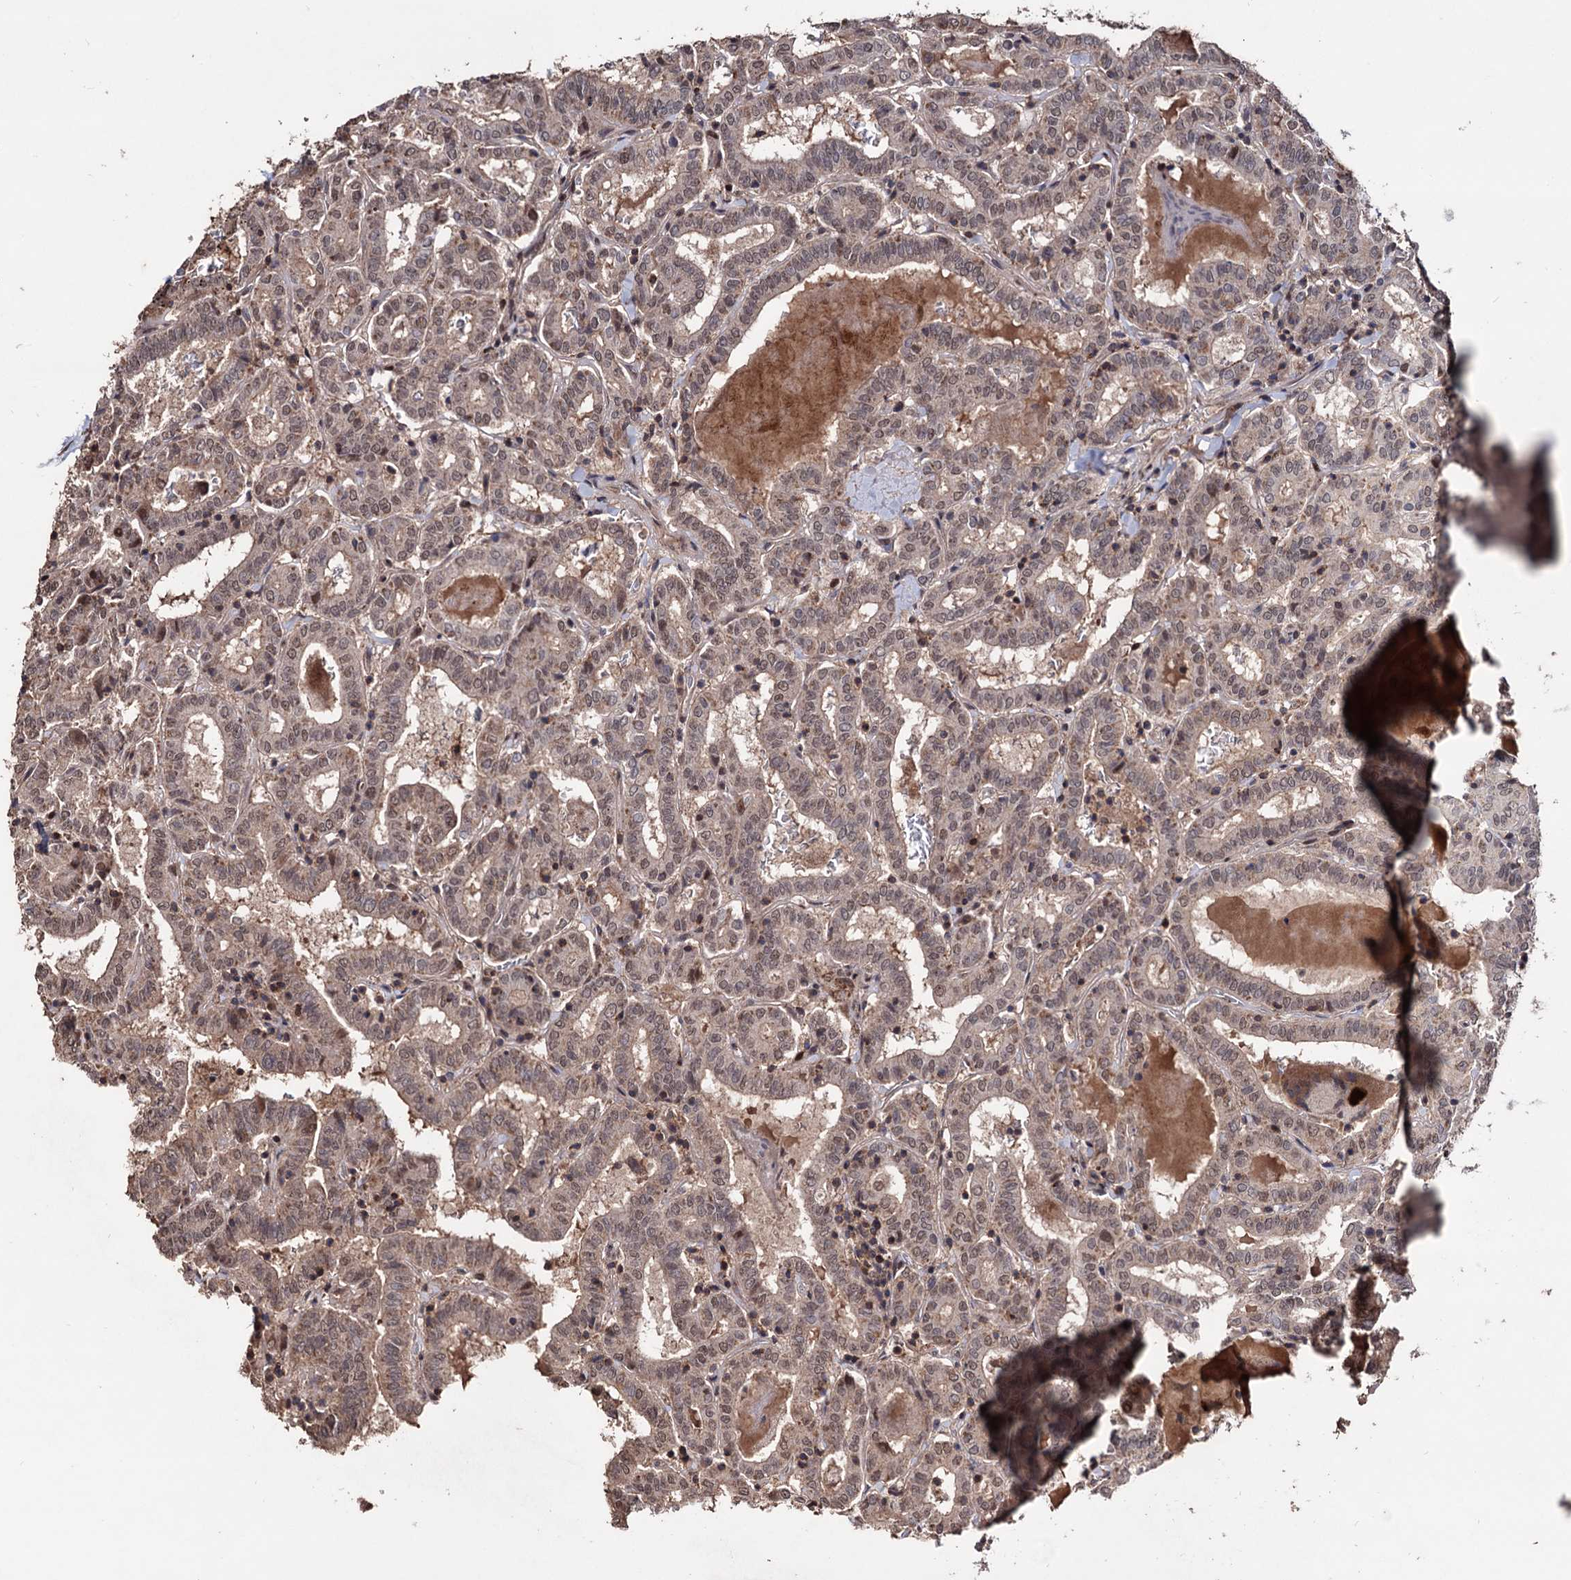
{"staining": {"intensity": "weak", "quantity": "<25%", "location": "nuclear"}, "tissue": "thyroid cancer", "cell_type": "Tumor cells", "image_type": "cancer", "snomed": [{"axis": "morphology", "description": "Papillary adenocarcinoma, NOS"}, {"axis": "topography", "description": "Thyroid gland"}], "caption": "The immunohistochemistry (IHC) micrograph has no significant expression in tumor cells of thyroid papillary adenocarcinoma tissue.", "gene": "KLF5", "patient": {"sex": "female", "age": 72}}